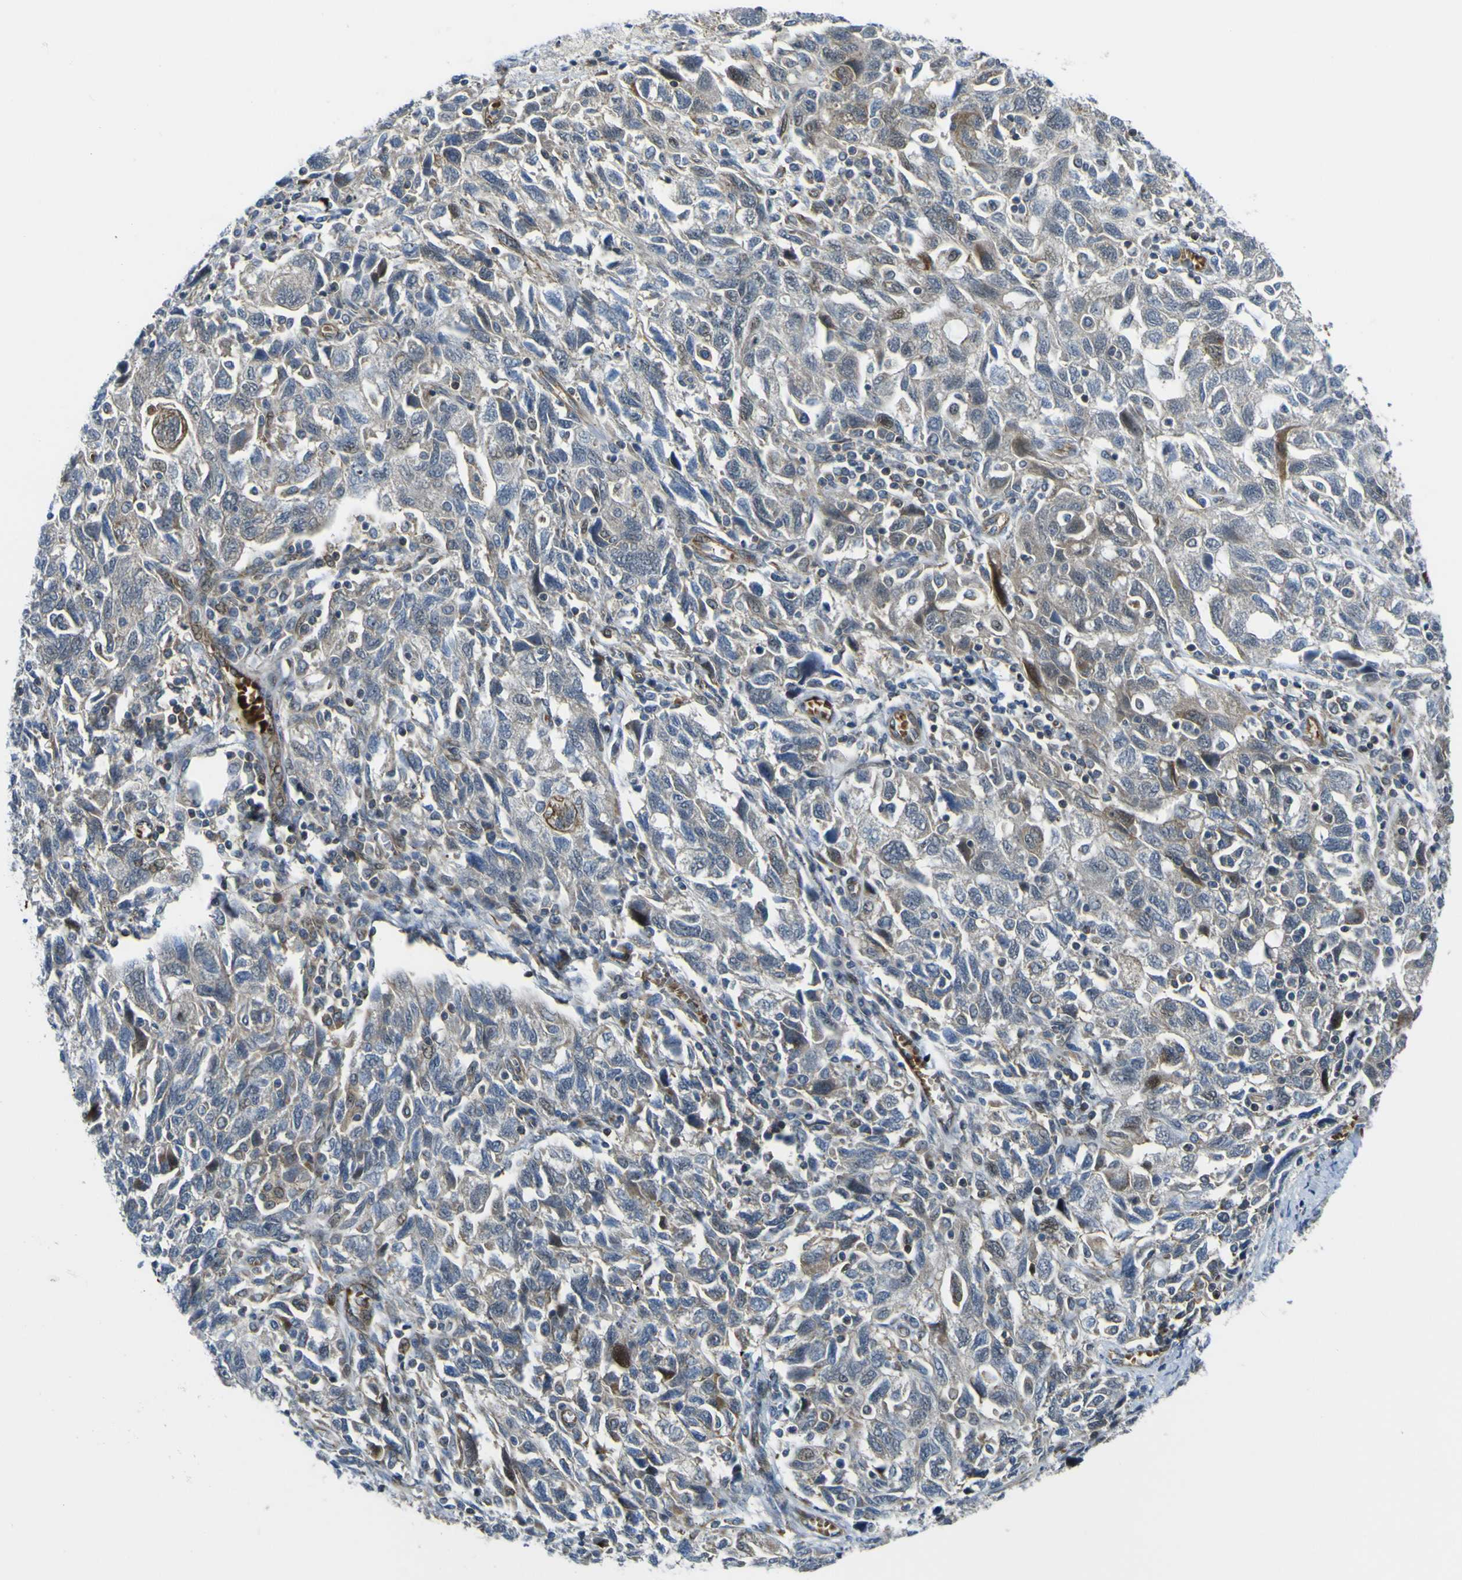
{"staining": {"intensity": "strong", "quantity": "25%-75%", "location": "cytoplasmic/membranous,nuclear"}, "tissue": "ovarian cancer", "cell_type": "Tumor cells", "image_type": "cancer", "snomed": [{"axis": "morphology", "description": "Carcinoma, NOS"}, {"axis": "morphology", "description": "Cystadenocarcinoma, serous, NOS"}, {"axis": "topography", "description": "Ovary"}], "caption": "An image of human ovarian cancer stained for a protein displays strong cytoplasmic/membranous and nuclear brown staining in tumor cells.", "gene": "KDM7A", "patient": {"sex": "female", "age": 69}}